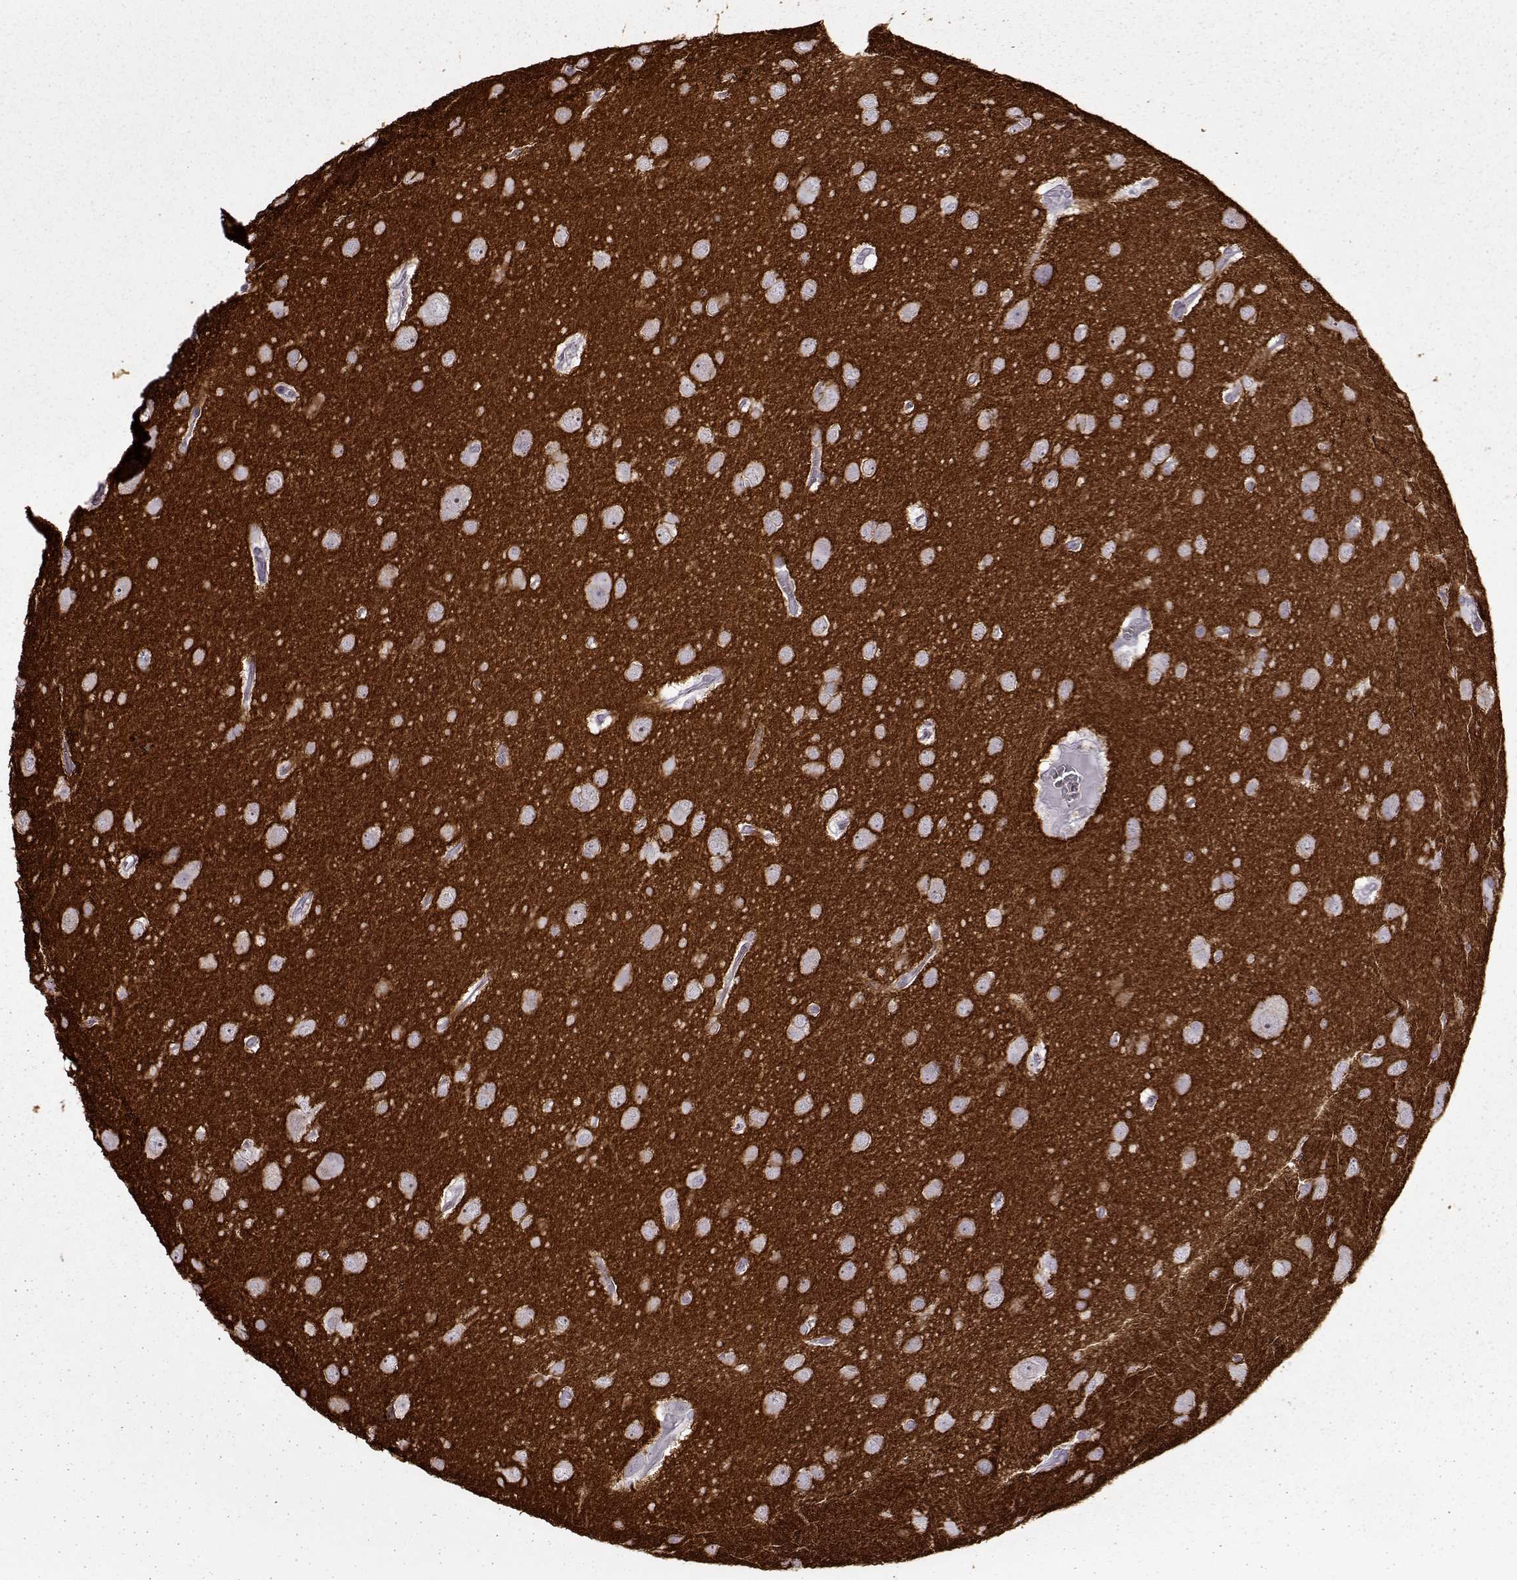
{"staining": {"intensity": "negative", "quantity": "none", "location": "none"}, "tissue": "glioma", "cell_type": "Tumor cells", "image_type": "cancer", "snomed": [{"axis": "morphology", "description": "Glioma, malignant, Low grade"}, {"axis": "topography", "description": "Brain"}], "caption": "A high-resolution micrograph shows immunohistochemistry (IHC) staining of glioma, which exhibits no significant positivity in tumor cells.", "gene": "STX1B", "patient": {"sex": "male", "age": 58}}